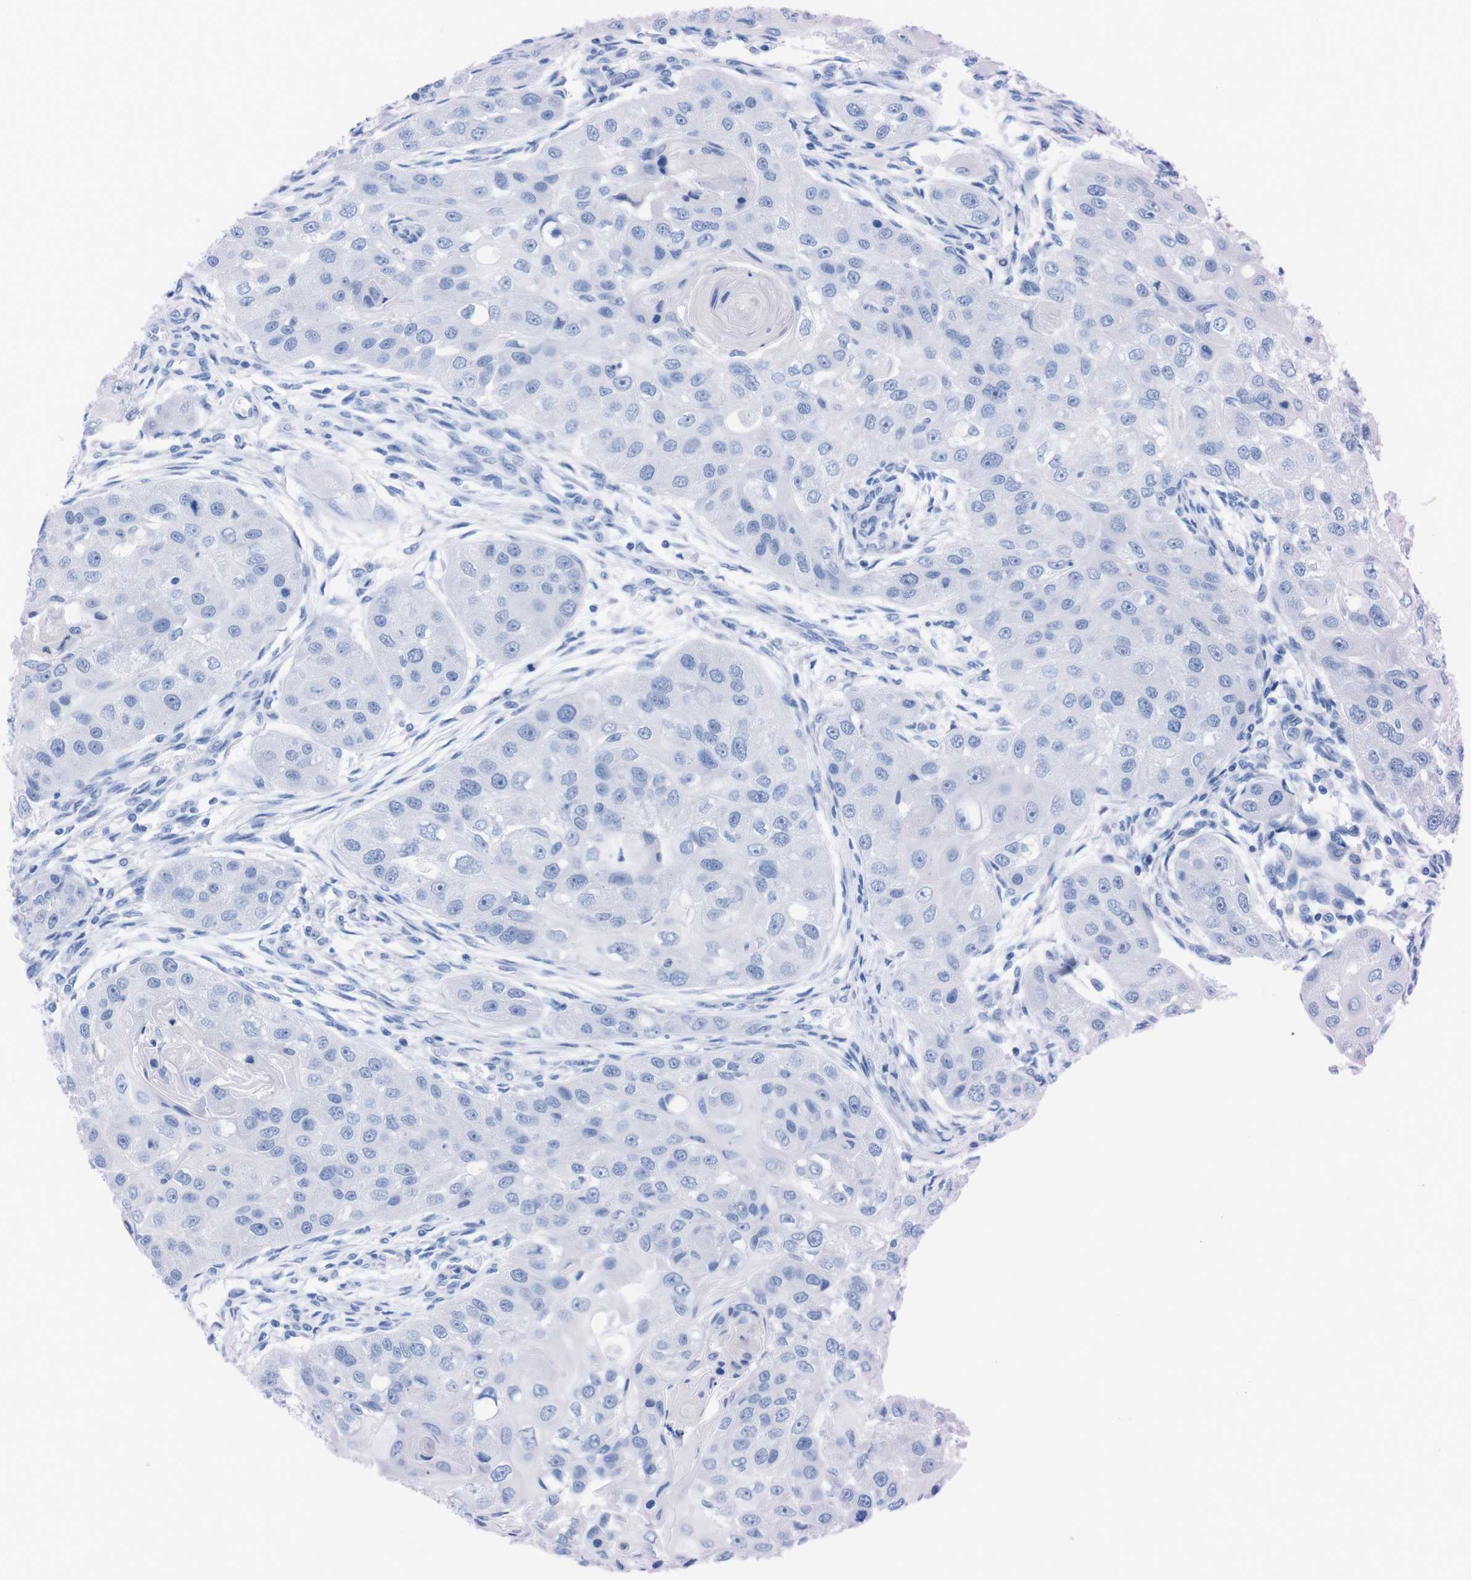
{"staining": {"intensity": "negative", "quantity": "none", "location": "none"}, "tissue": "head and neck cancer", "cell_type": "Tumor cells", "image_type": "cancer", "snomed": [{"axis": "morphology", "description": "Normal tissue, NOS"}, {"axis": "morphology", "description": "Squamous cell carcinoma, NOS"}, {"axis": "topography", "description": "Skeletal muscle"}, {"axis": "topography", "description": "Head-Neck"}], "caption": "Immunohistochemistry (IHC) of human head and neck squamous cell carcinoma reveals no positivity in tumor cells. (DAB immunohistochemistry visualized using brightfield microscopy, high magnification).", "gene": "P2RY12", "patient": {"sex": "male", "age": 51}}